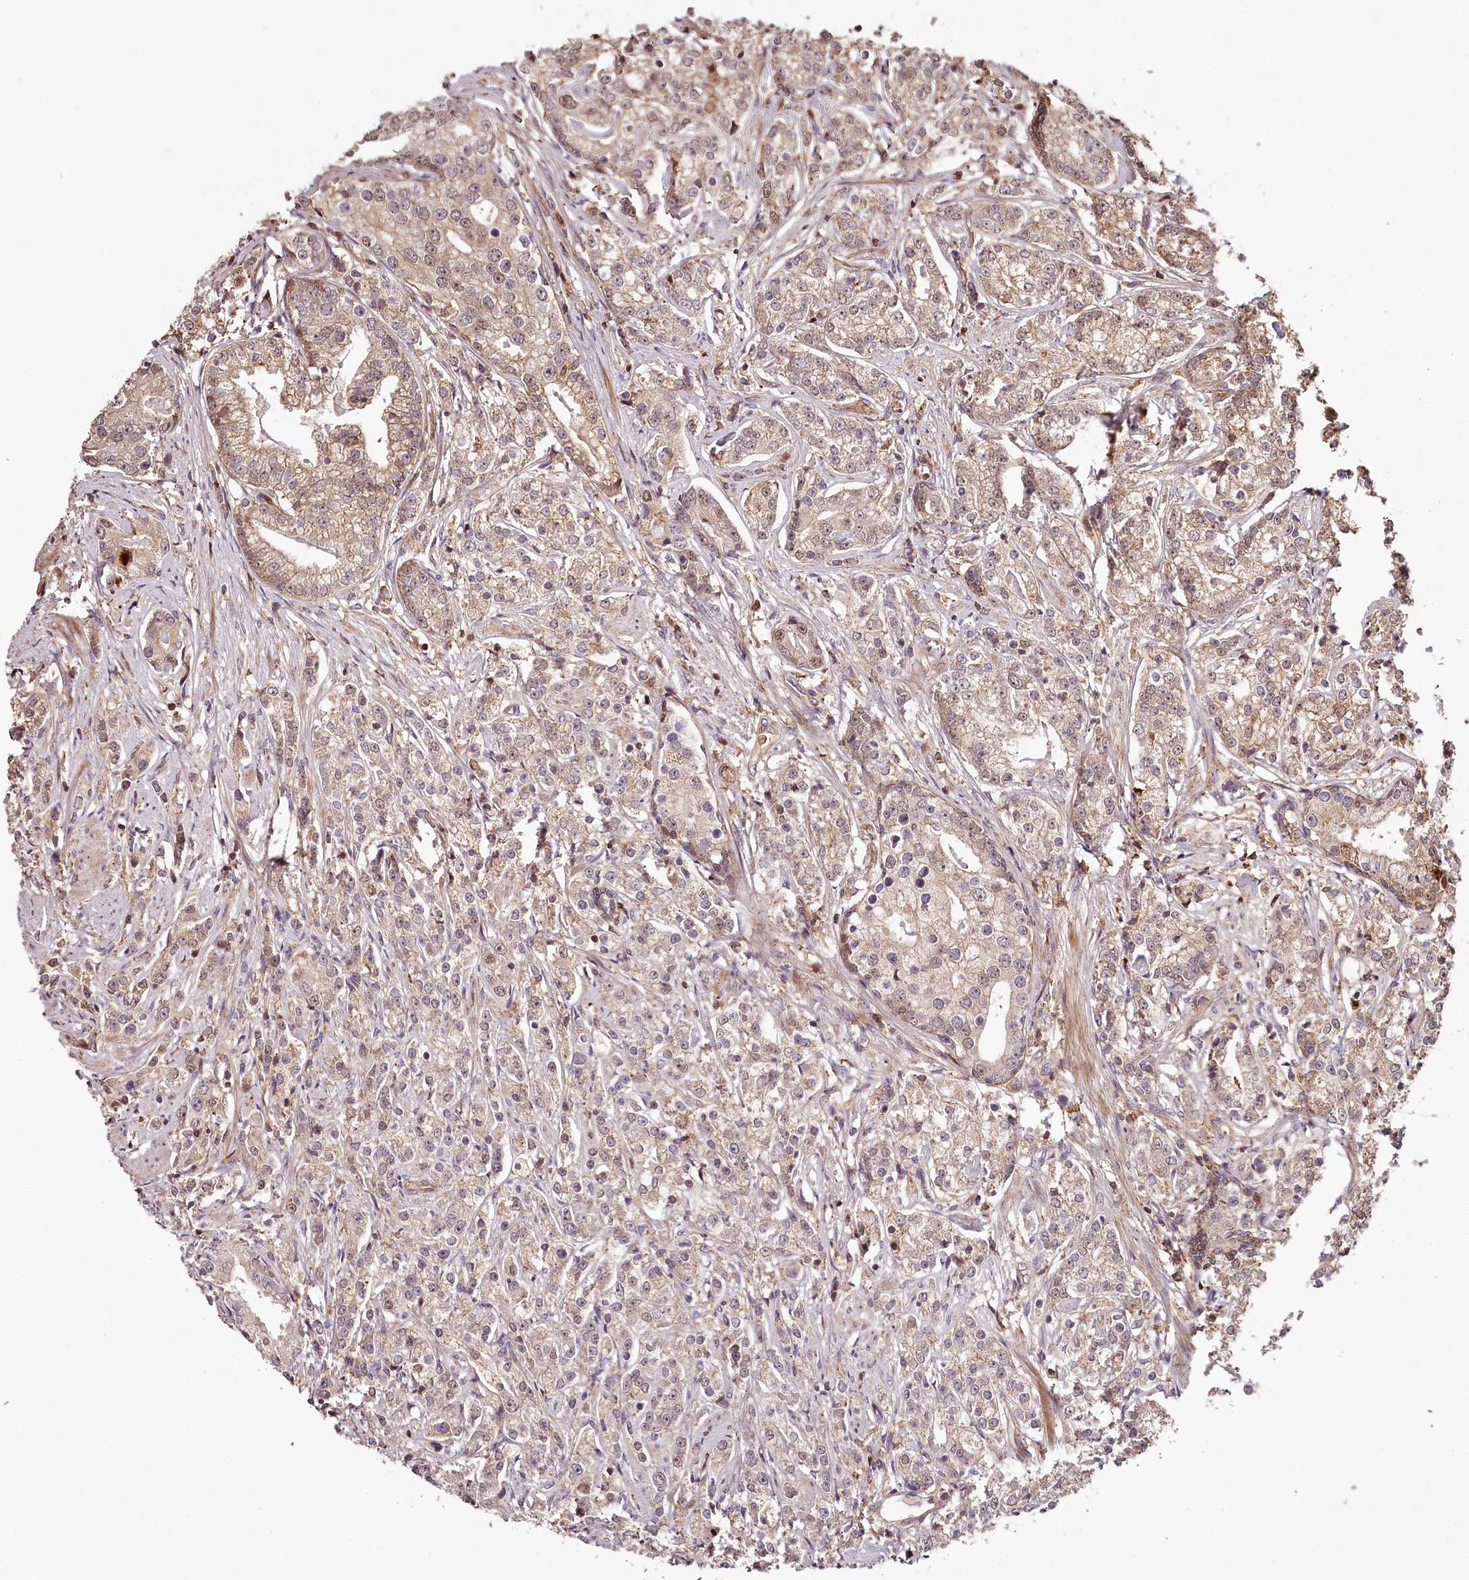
{"staining": {"intensity": "weak", "quantity": ">75%", "location": "cytoplasmic/membranous"}, "tissue": "prostate cancer", "cell_type": "Tumor cells", "image_type": "cancer", "snomed": [{"axis": "morphology", "description": "Adenocarcinoma, High grade"}, {"axis": "topography", "description": "Prostate"}], "caption": "This histopathology image reveals prostate adenocarcinoma (high-grade) stained with IHC to label a protein in brown. The cytoplasmic/membranous of tumor cells show weak positivity for the protein. Nuclei are counter-stained blue.", "gene": "KIF14", "patient": {"sex": "male", "age": 69}}